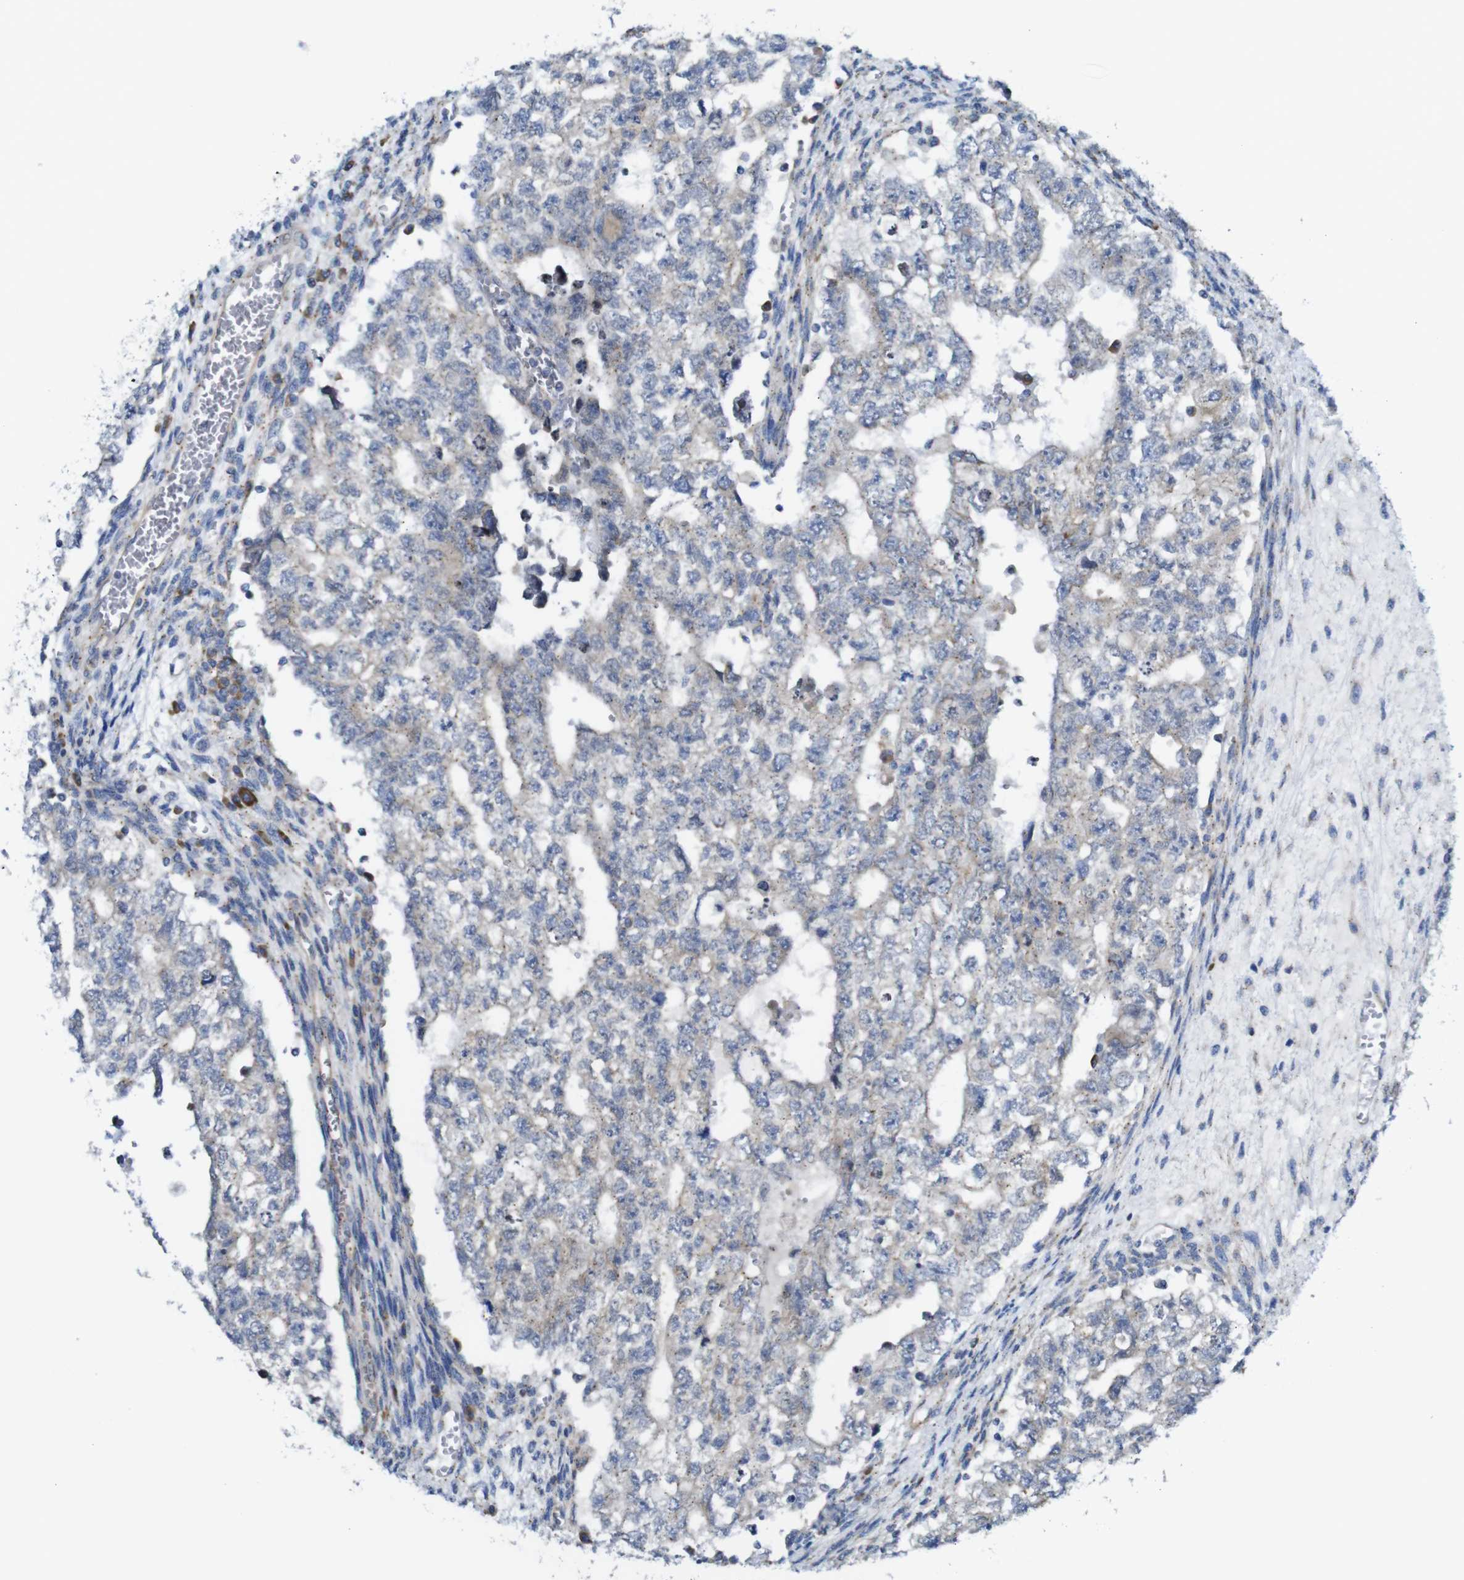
{"staining": {"intensity": "weak", "quantity": "25%-75%", "location": "cytoplasmic/membranous"}, "tissue": "testis cancer", "cell_type": "Tumor cells", "image_type": "cancer", "snomed": [{"axis": "morphology", "description": "Seminoma, NOS"}, {"axis": "morphology", "description": "Carcinoma, Embryonal, NOS"}, {"axis": "topography", "description": "Testis"}], "caption": "Testis embryonal carcinoma was stained to show a protein in brown. There is low levels of weak cytoplasmic/membranous staining in about 25%-75% of tumor cells.", "gene": "DDRGK1", "patient": {"sex": "male", "age": 38}}